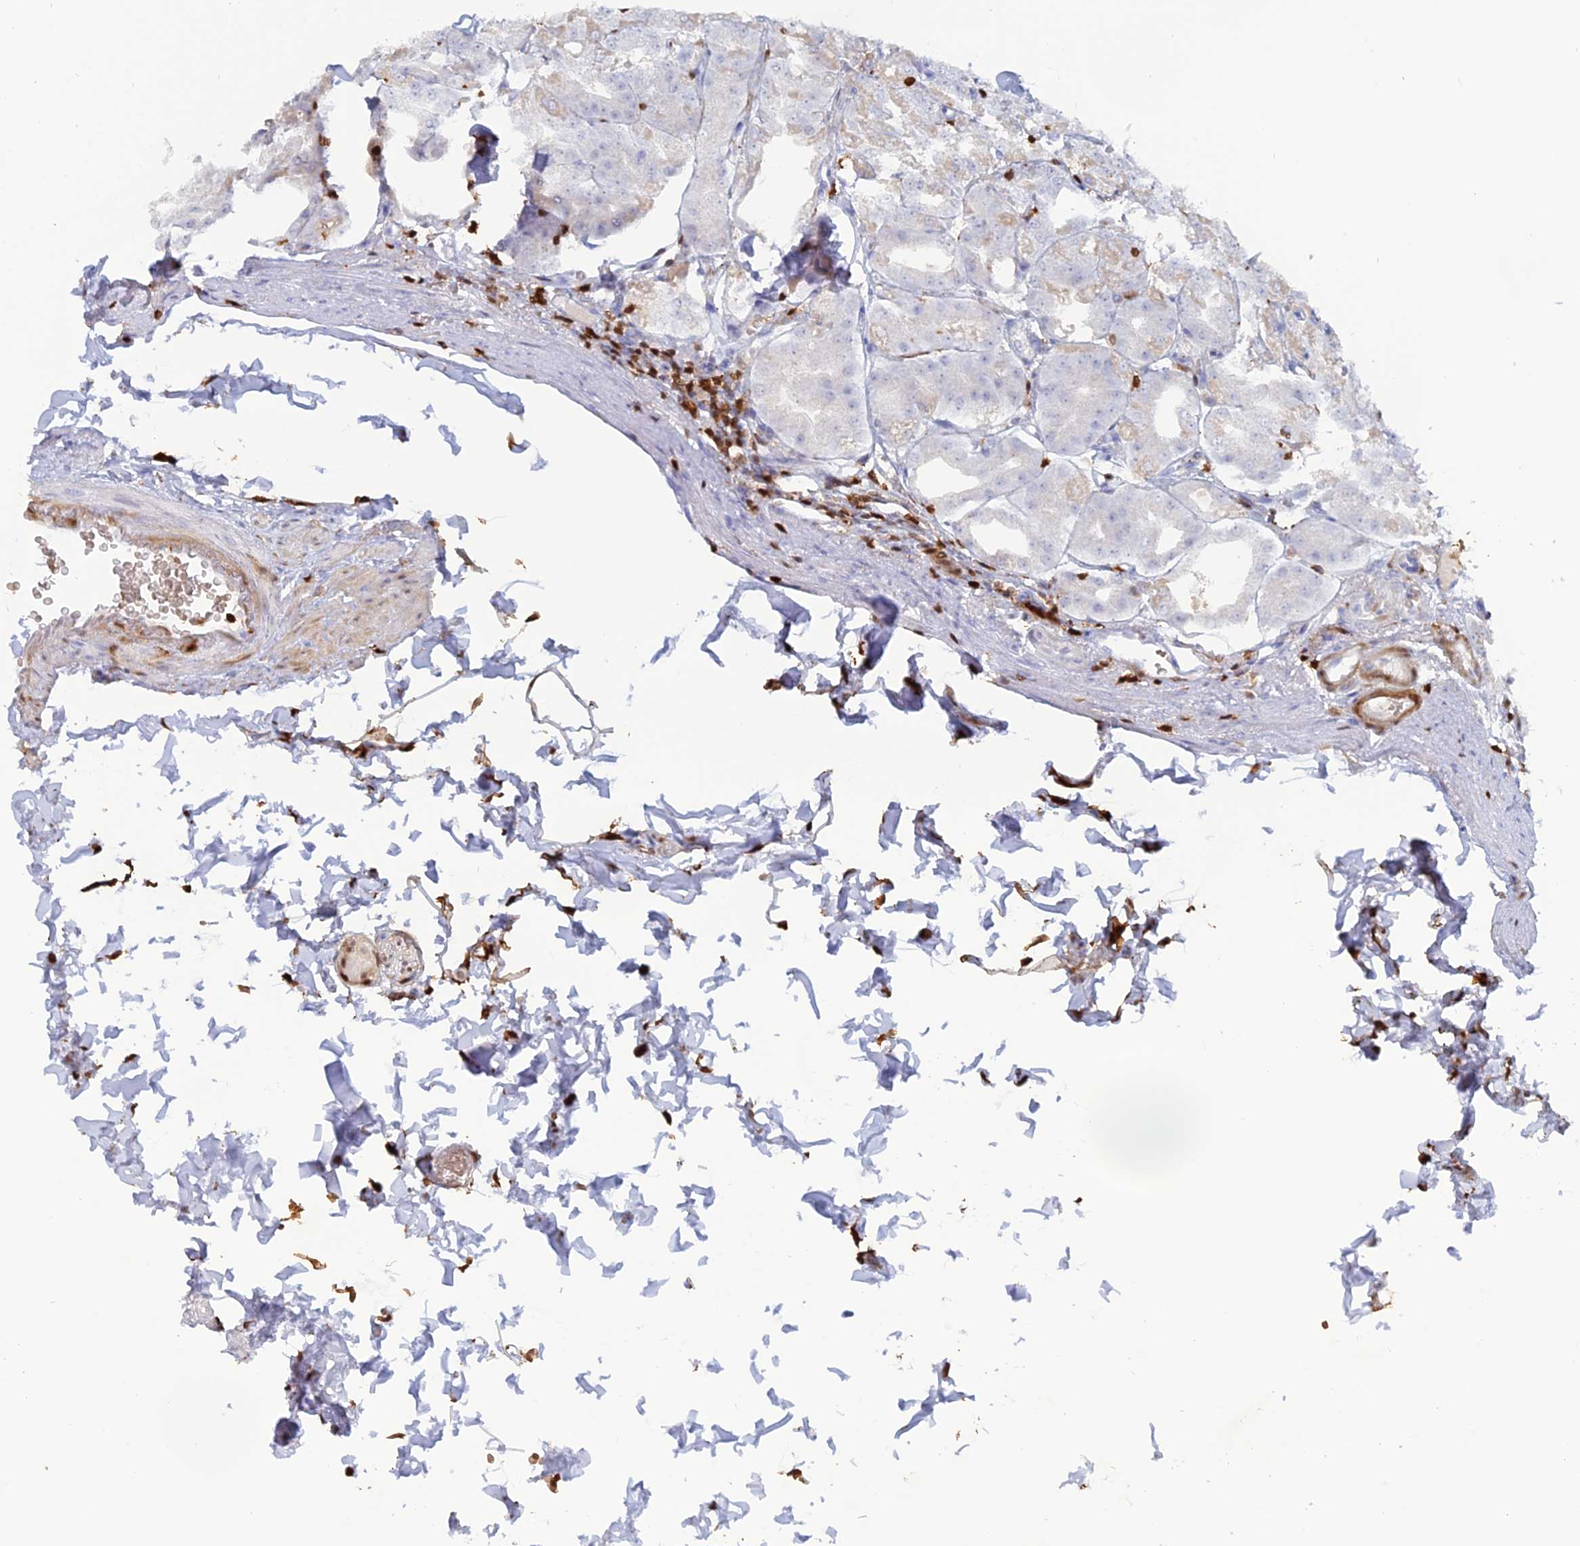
{"staining": {"intensity": "strong", "quantity": "<25%", "location": "cytoplasmic/membranous"}, "tissue": "stomach", "cell_type": "Glandular cells", "image_type": "normal", "snomed": [{"axis": "morphology", "description": "Normal tissue, NOS"}, {"axis": "topography", "description": "Stomach, lower"}], "caption": "Immunohistochemical staining of benign stomach demonstrates medium levels of strong cytoplasmic/membranous expression in approximately <25% of glandular cells.", "gene": "PGBD4", "patient": {"sex": "male", "age": 71}}